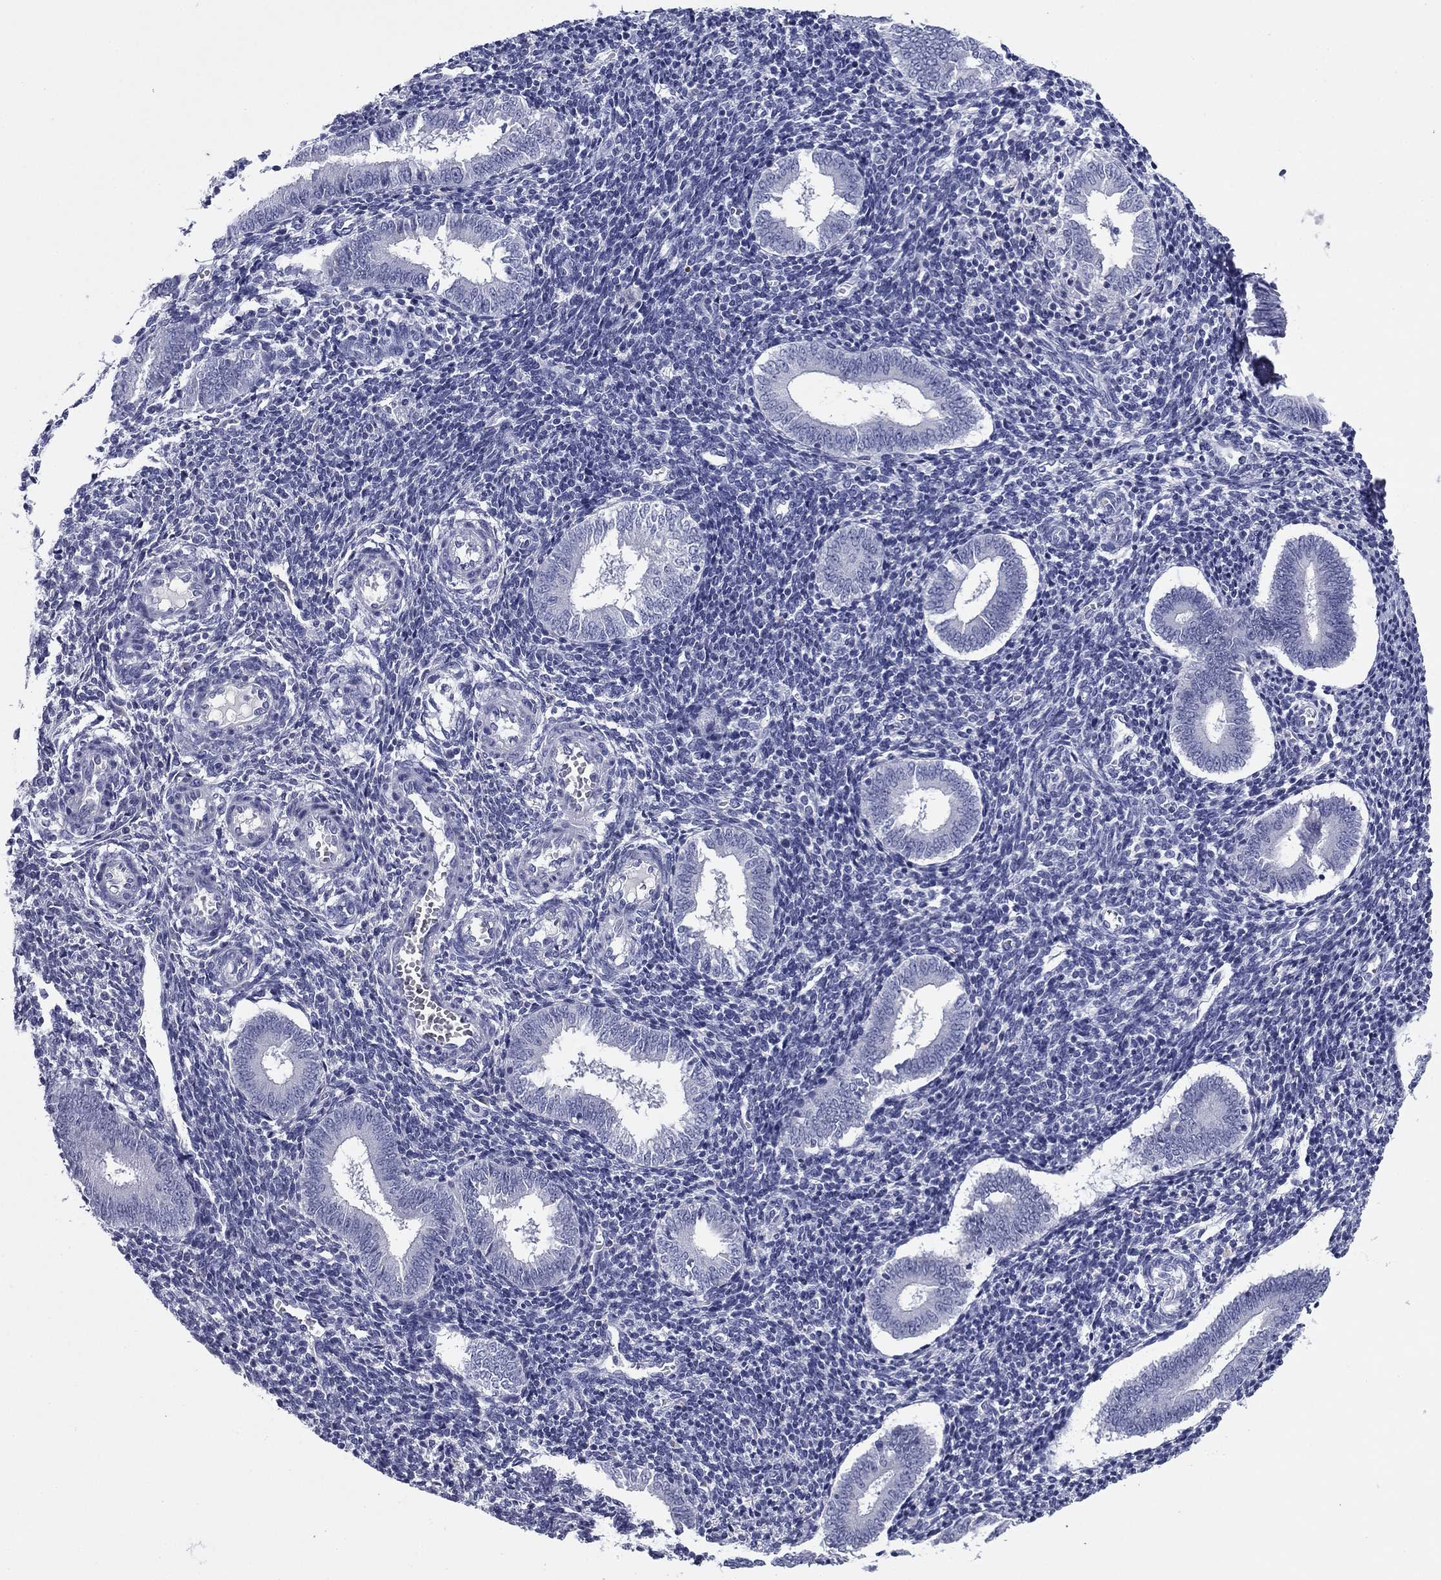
{"staining": {"intensity": "negative", "quantity": "none", "location": "none"}, "tissue": "endometrium", "cell_type": "Cells in endometrial stroma", "image_type": "normal", "snomed": [{"axis": "morphology", "description": "Normal tissue, NOS"}, {"axis": "topography", "description": "Endometrium"}], "caption": "IHC histopathology image of benign endometrium: human endometrium stained with DAB (3,3'-diaminobenzidine) reveals no significant protein expression in cells in endometrial stroma.", "gene": "ABCC2", "patient": {"sex": "female", "age": 25}}